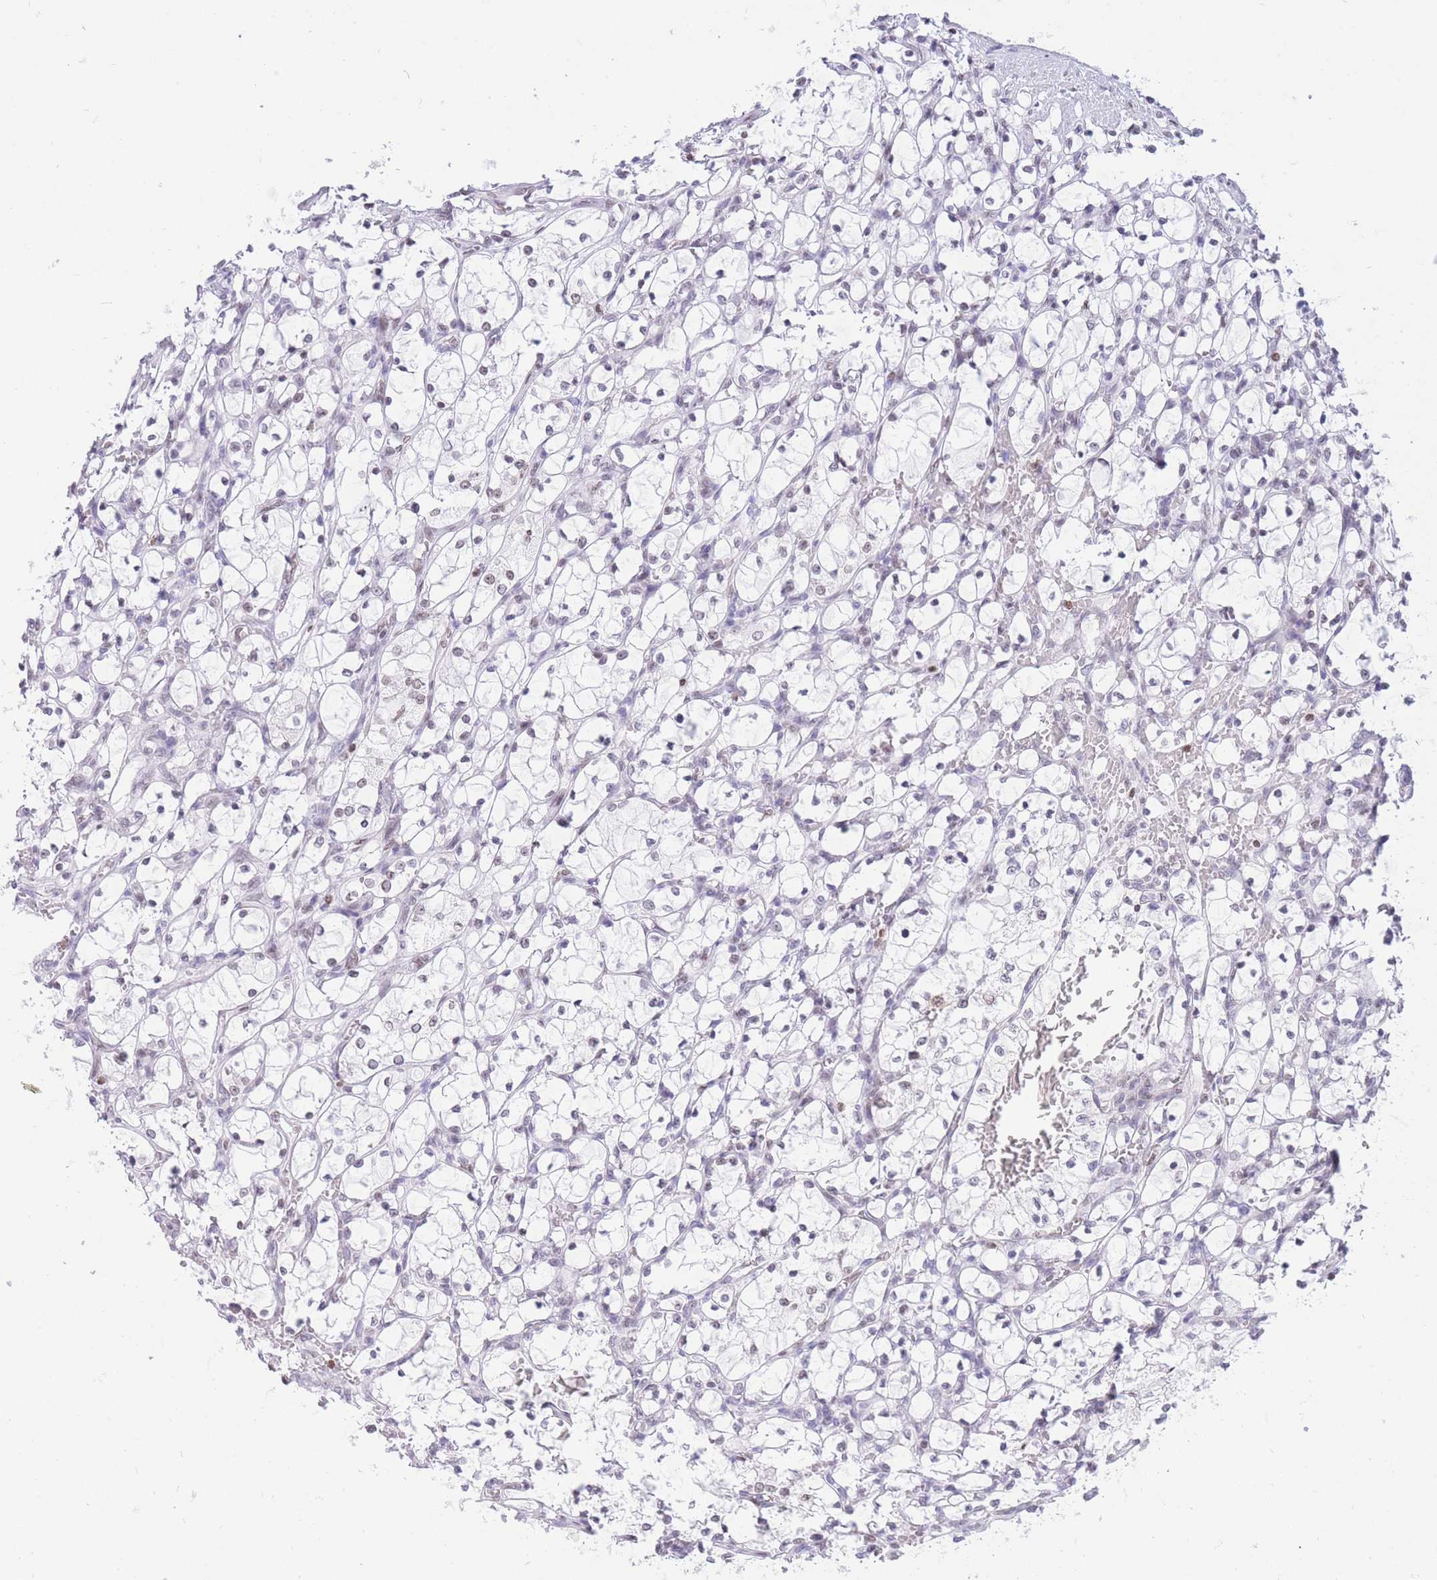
{"staining": {"intensity": "weak", "quantity": "<25%", "location": "nuclear"}, "tissue": "renal cancer", "cell_type": "Tumor cells", "image_type": "cancer", "snomed": [{"axis": "morphology", "description": "Adenocarcinoma, NOS"}, {"axis": "topography", "description": "Kidney"}], "caption": "Renal adenocarcinoma was stained to show a protein in brown. There is no significant expression in tumor cells. (DAB IHC, high magnification).", "gene": "HMGN1", "patient": {"sex": "female", "age": 69}}